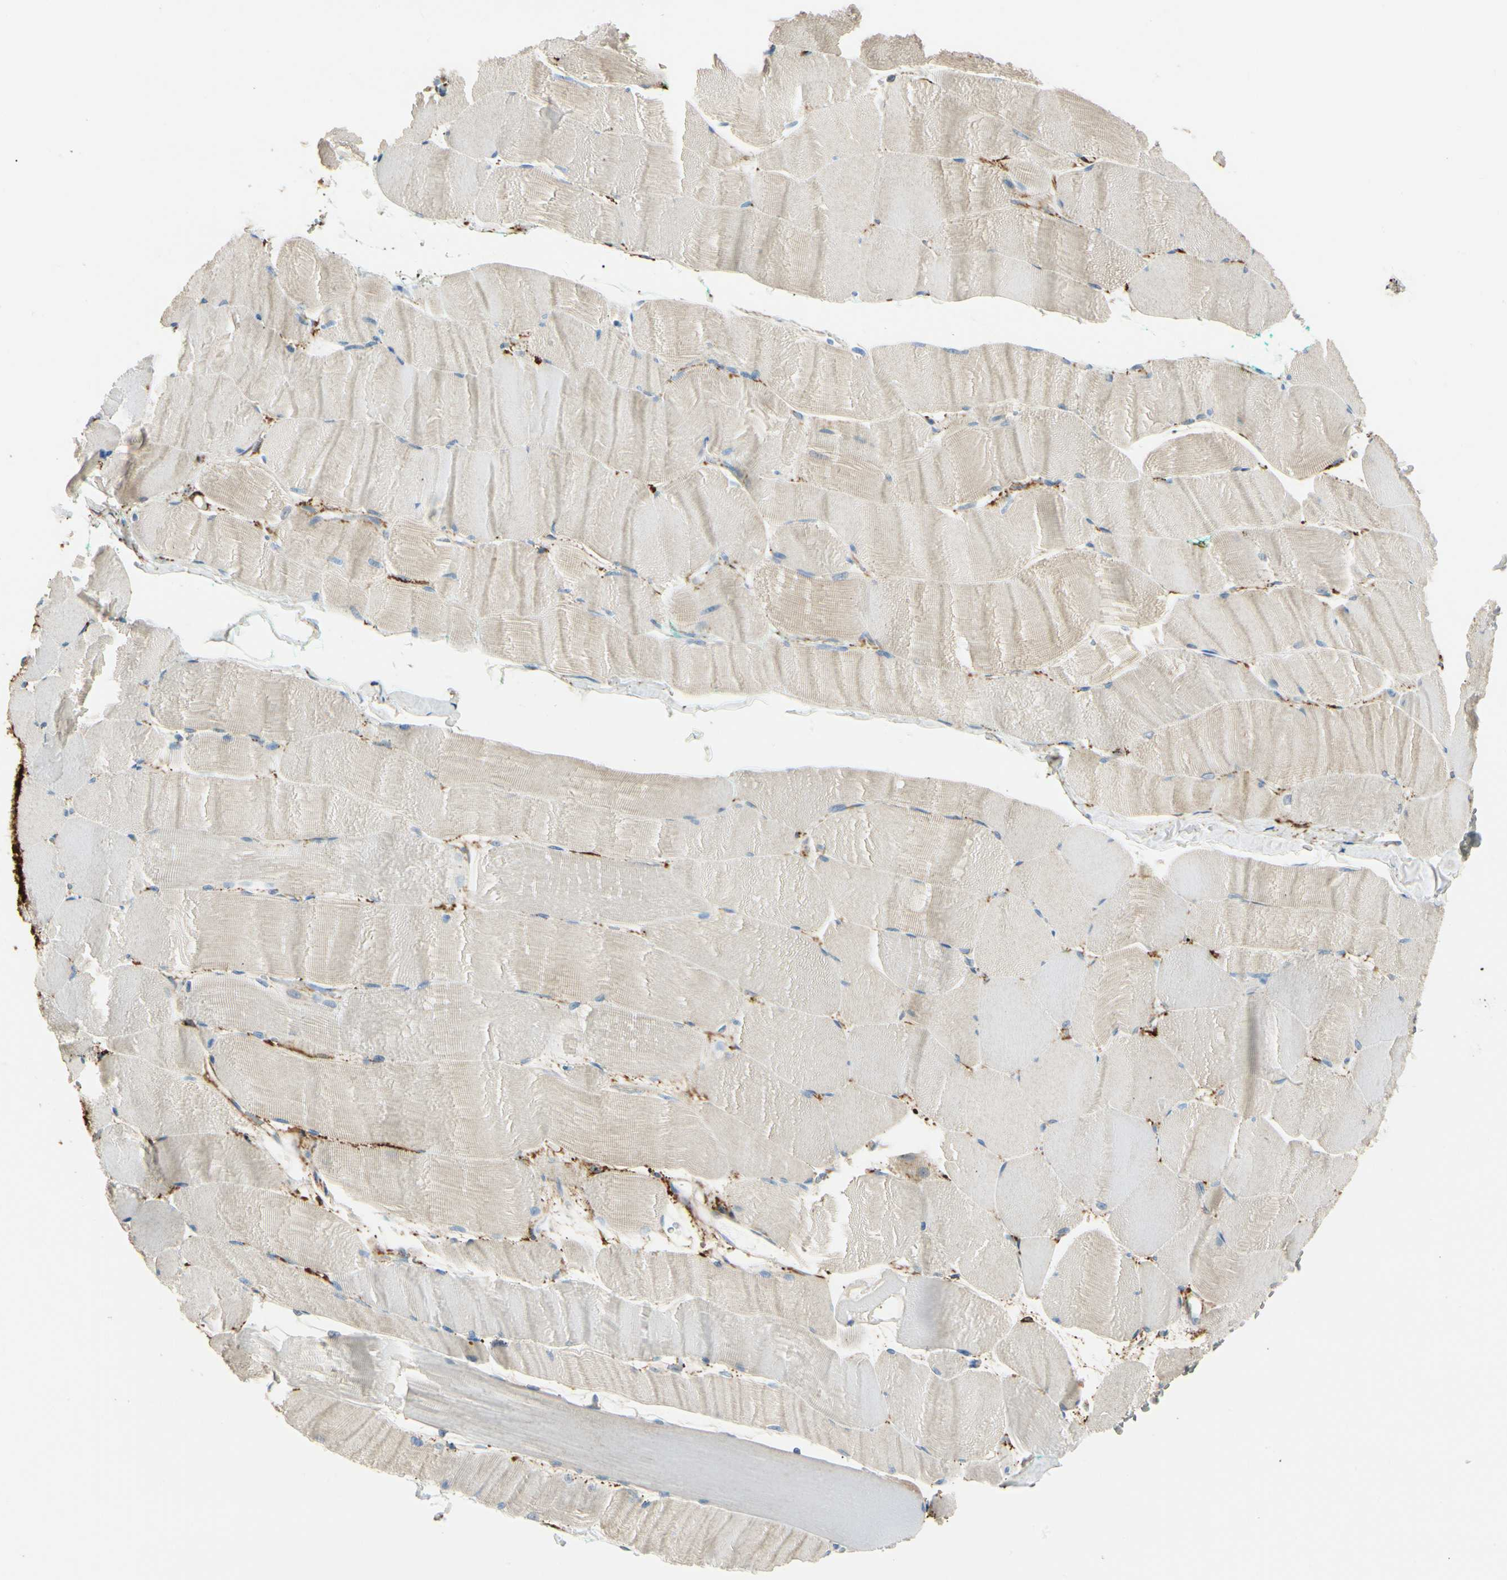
{"staining": {"intensity": "weak", "quantity": "25%-75%", "location": "cytoplasmic/membranous"}, "tissue": "skeletal muscle", "cell_type": "Myocytes", "image_type": "normal", "snomed": [{"axis": "morphology", "description": "Normal tissue, NOS"}, {"axis": "morphology", "description": "Squamous cell carcinoma, NOS"}, {"axis": "topography", "description": "Skeletal muscle"}], "caption": "Protein expression analysis of normal human skeletal muscle reveals weak cytoplasmic/membranous staining in approximately 25%-75% of myocytes. (DAB (3,3'-diaminobenzidine) = brown stain, brightfield microscopy at high magnification).", "gene": "AMPH", "patient": {"sex": "male", "age": 51}}